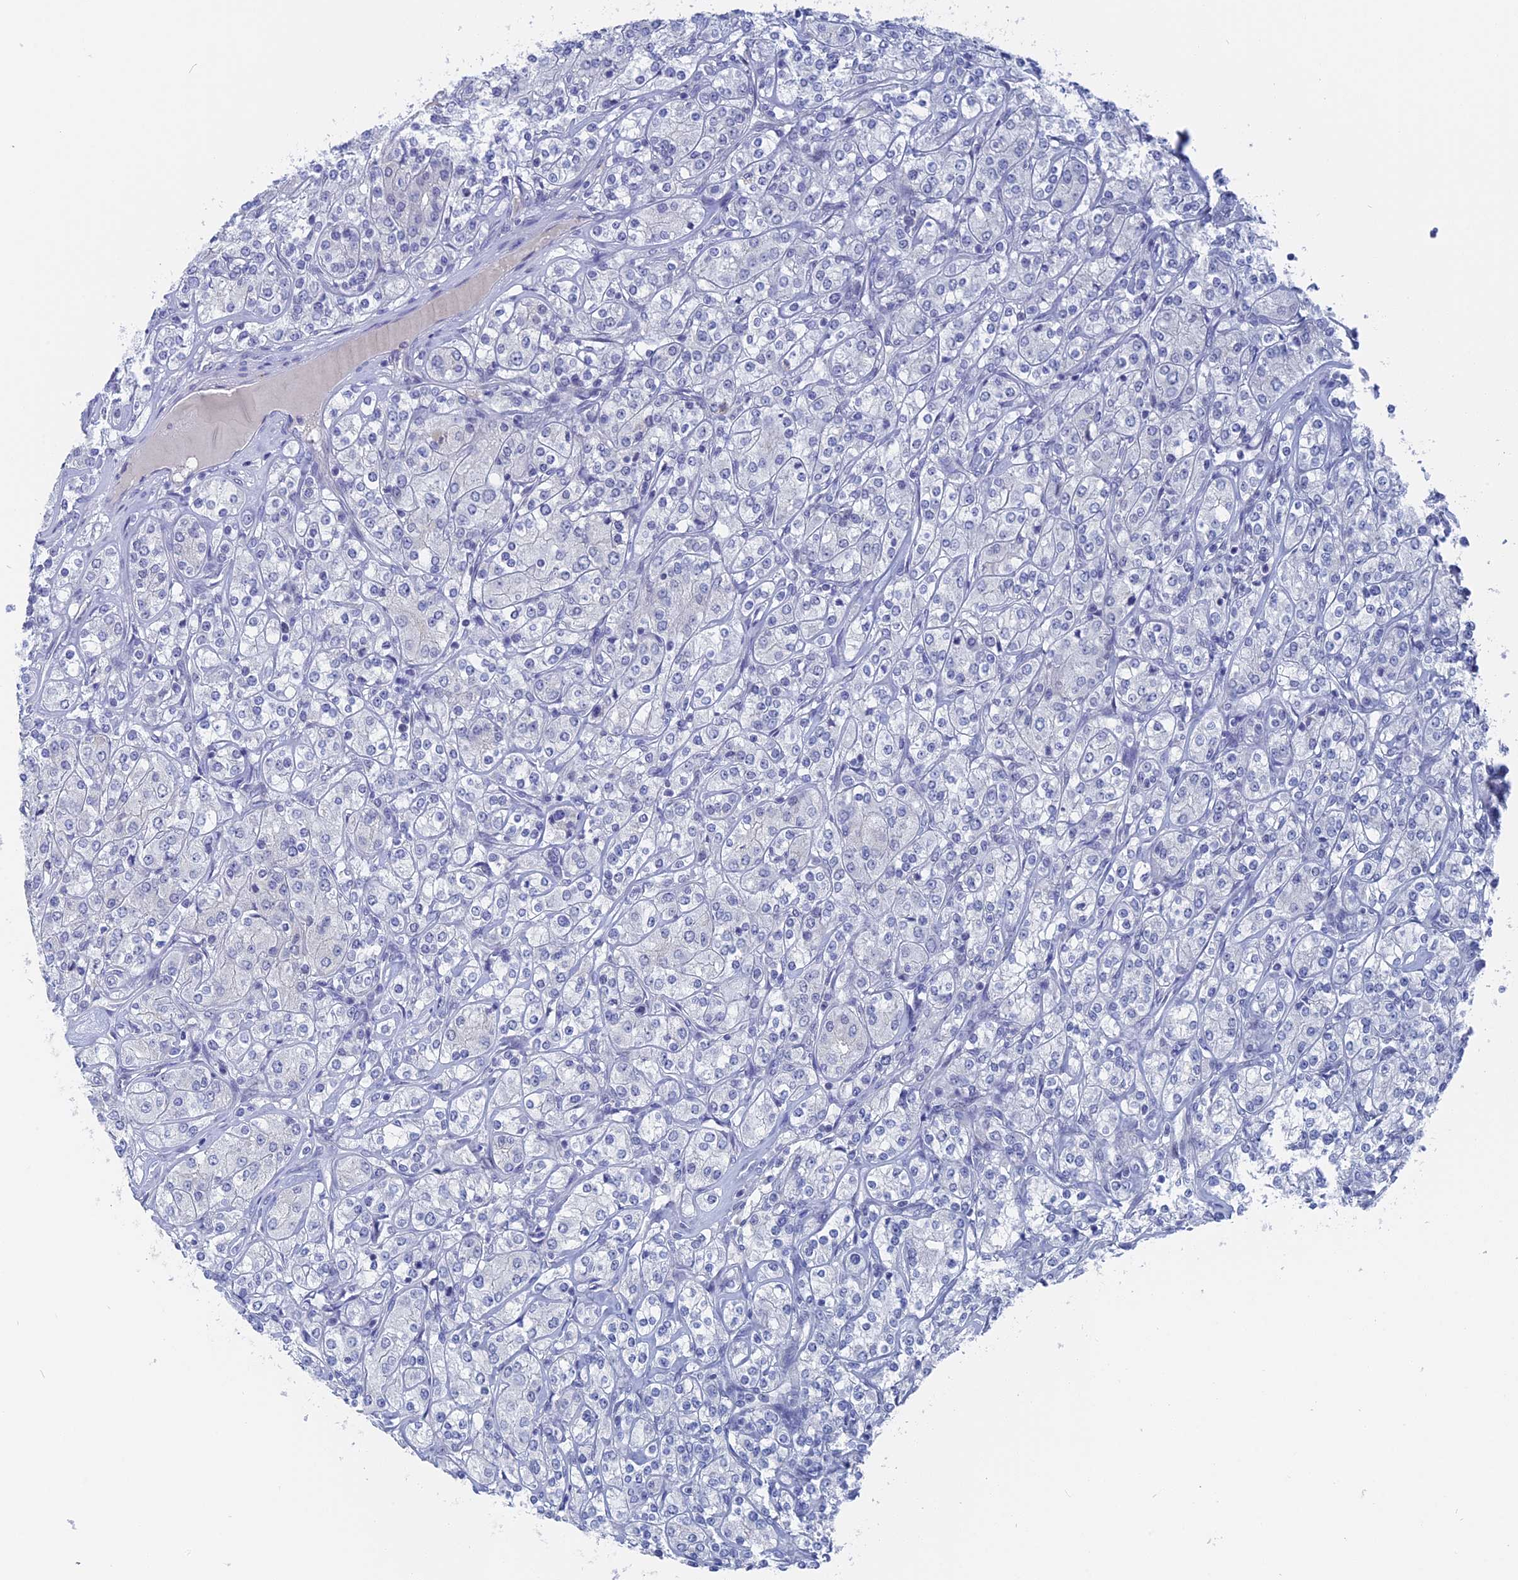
{"staining": {"intensity": "negative", "quantity": "none", "location": "none"}, "tissue": "renal cancer", "cell_type": "Tumor cells", "image_type": "cancer", "snomed": [{"axis": "morphology", "description": "Adenocarcinoma, NOS"}, {"axis": "topography", "description": "Kidney"}], "caption": "This micrograph is of renal cancer (adenocarcinoma) stained with immunohistochemistry (IHC) to label a protein in brown with the nuclei are counter-stained blue. There is no positivity in tumor cells. The staining was performed using DAB (3,3'-diaminobenzidine) to visualize the protein expression in brown, while the nuclei were stained in blue with hematoxylin (Magnification: 20x).", "gene": "BRD2", "patient": {"sex": "male", "age": 77}}